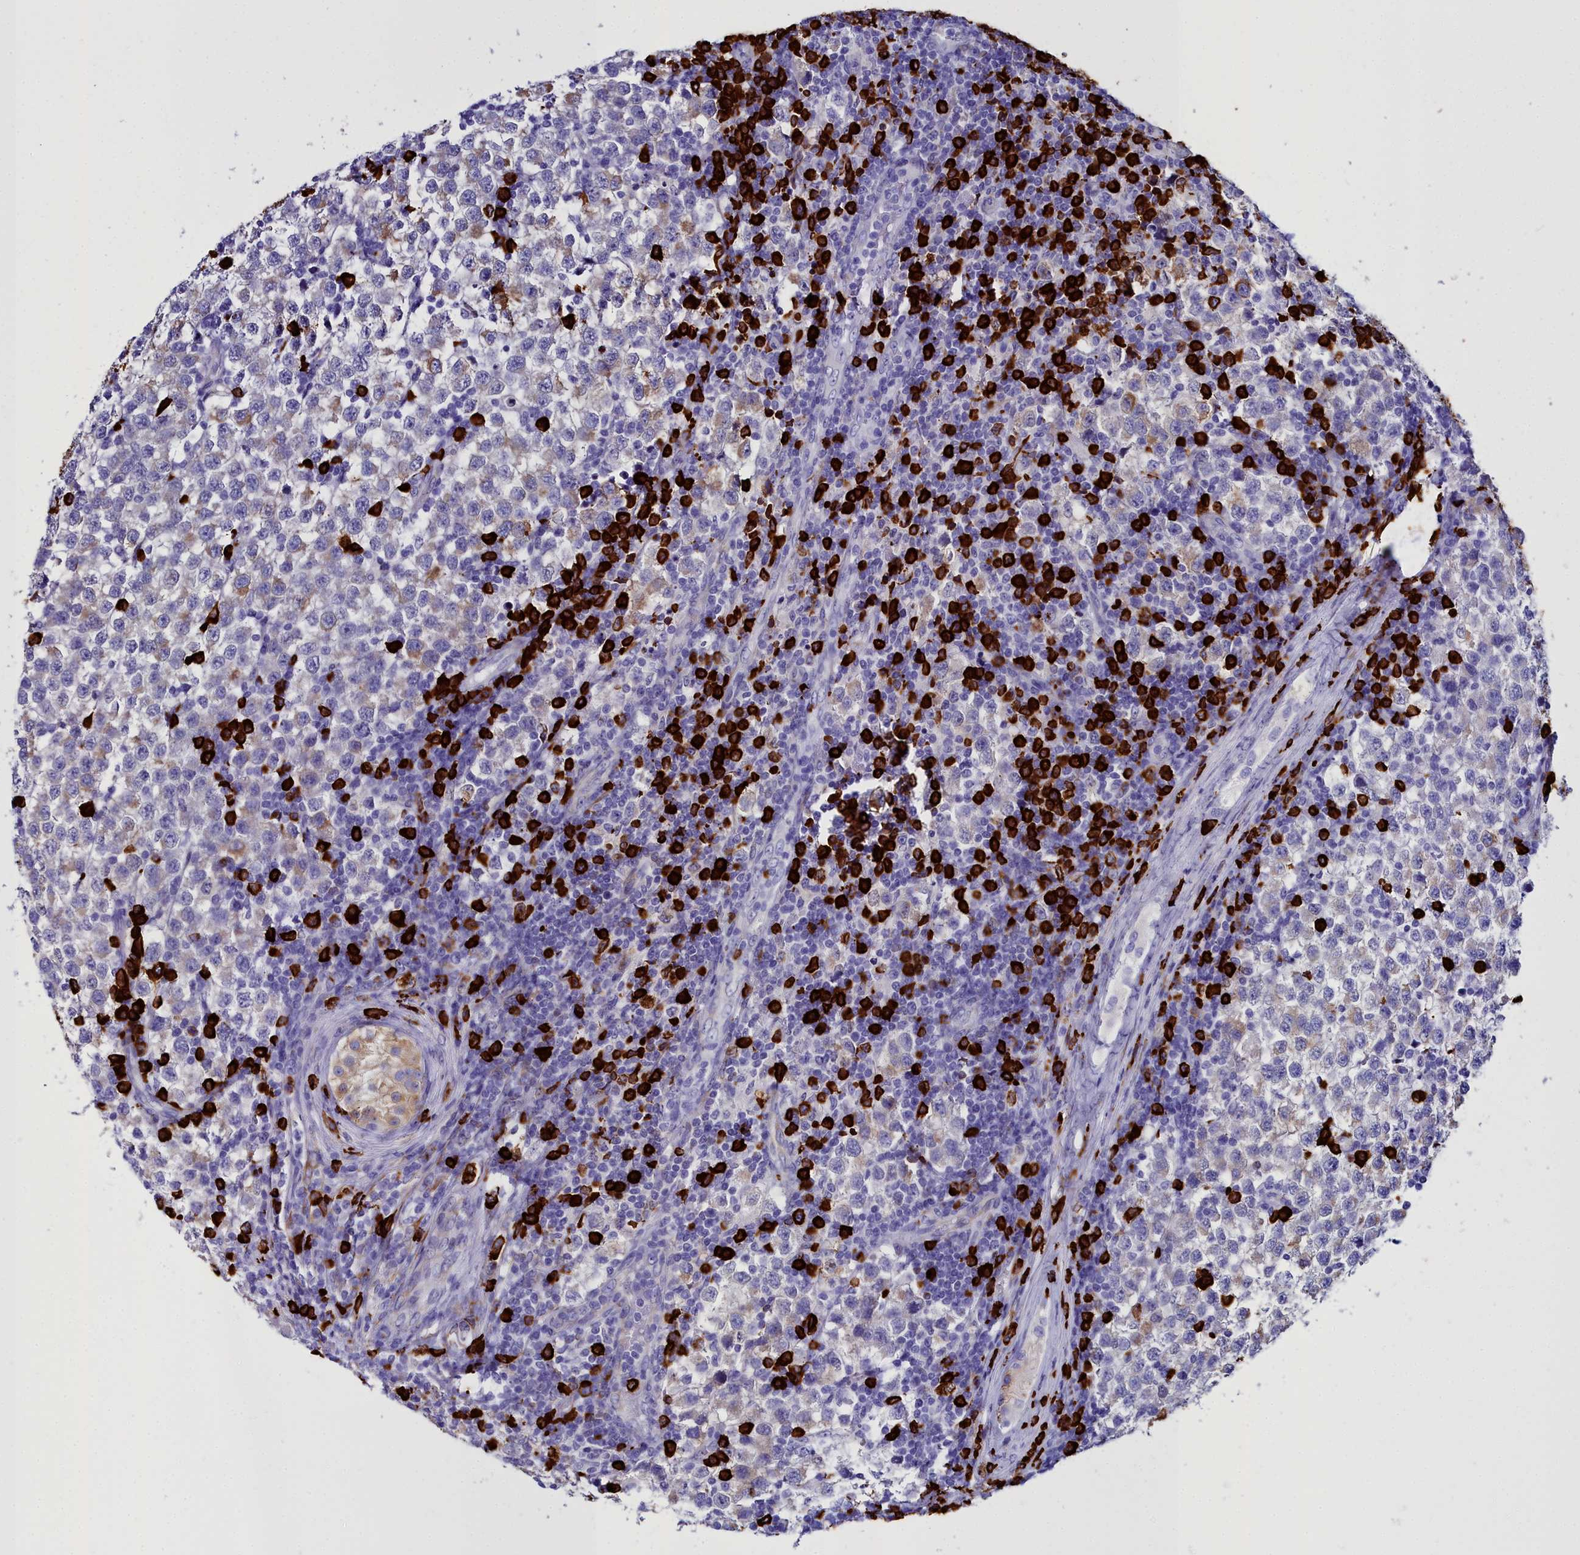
{"staining": {"intensity": "weak", "quantity": "25%-75%", "location": "cytoplasmic/membranous"}, "tissue": "testis cancer", "cell_type": "Tumor cells", "image_type": "cancer", "snomed": [{"axis": "morphology", "description": "Seminoma, NOS"}, {"axis": "topography", "description": "Testis"}], "caption": "Immunohistochemistry staining of testis cancer, which exhibits low levels of weak cytoplasmic/membranous expression in about 25%-75% of tumor cells indicating weak cytoplasmic/membranous protein expression. The staining was performed using DAB (3,3'-diaminobenzidine) (brown) for protein detection and nuclei were counterstained in hematoxylin (blue).", "gene": "TXNDC5", "patient": {"sex": "male", "age": 34}}